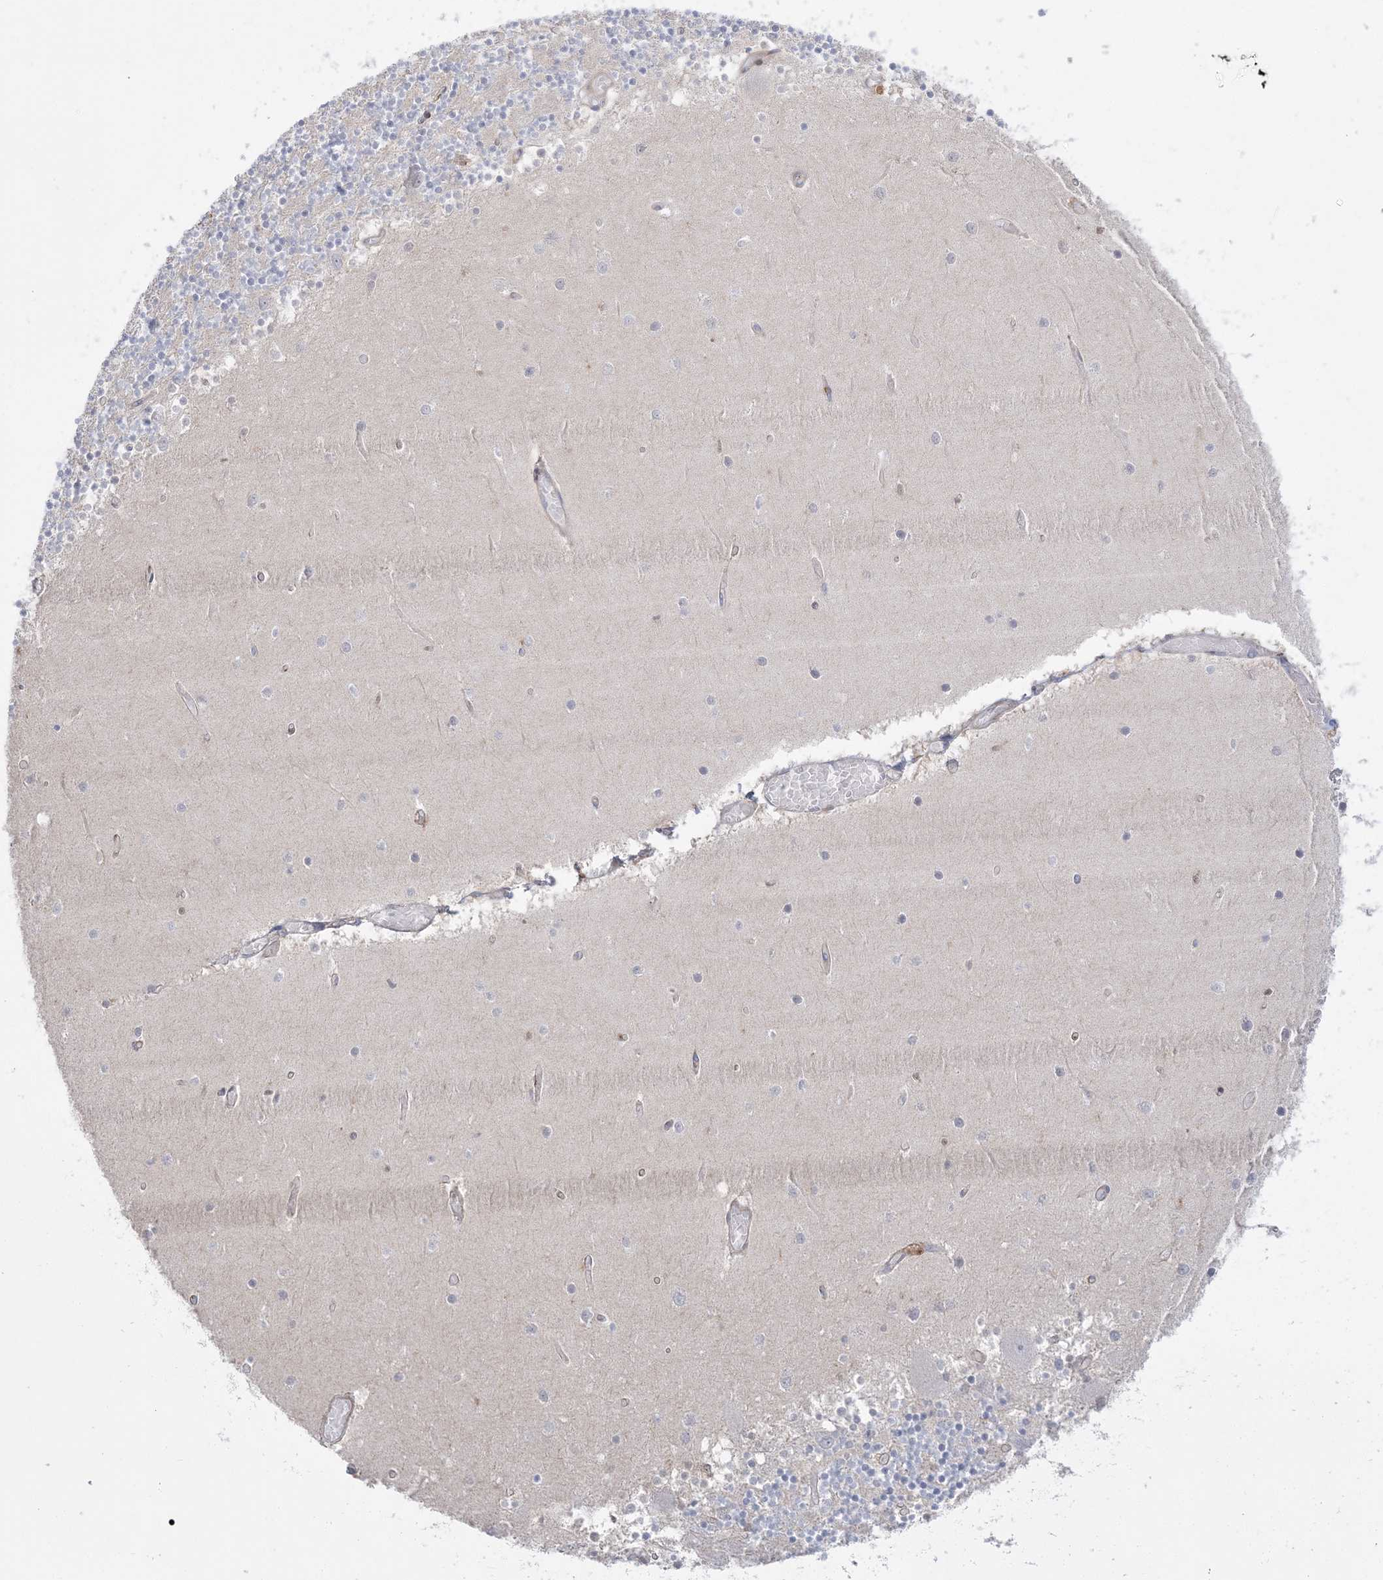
{"staining": {"intensity": "negative", "quantity": "none", "location": "none"}, "tissue": "cerebellum", "cell_type": "Cells in granular layer", "image_type": "normal", "snomed": [{"axis": "morphology", "description": "Normal tissue, NOS"}, {"axis": "topography", "description": "Cerebellum"}], "caption": "High power microscopy image of an immunohistochemistry (IHC) histopathology image of unremarkable cerebellum, revealing no significant staining in cells in granular layer. (DAB immunohistochemistry with hematoxylin counter stain).", "gene": "HAAO", "patient": {"sex": "female", "age": 28}}